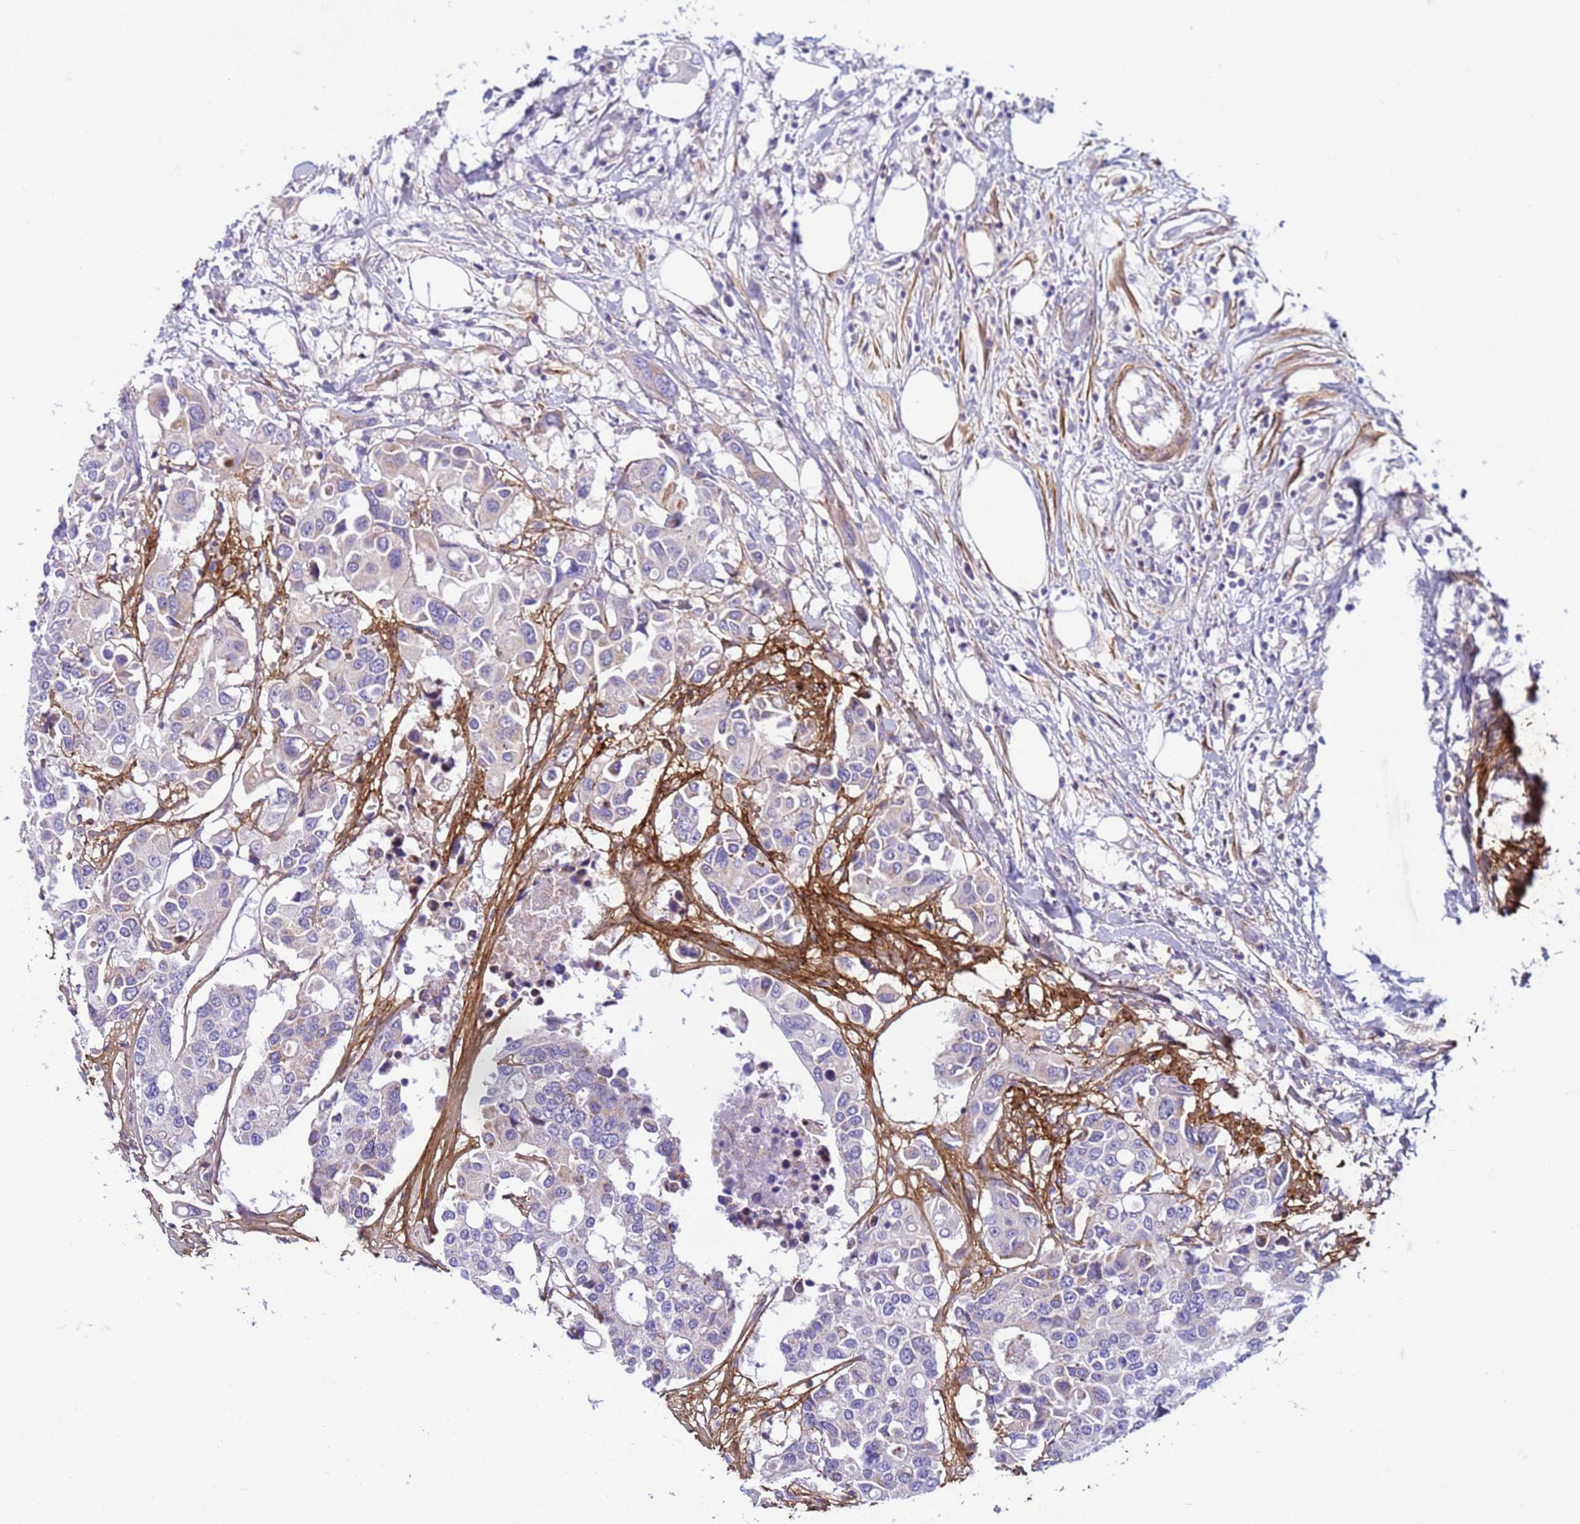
{"staining": {"intensity": "negative", "quantity": "none", "location": "none"}, "tissue": "colorectal cancer", "cell_type": "Tumor cells", "image_type": "cancer", "snomed": [{"axis": "morphology", "description": "Adenocarcinoma, NOS"}, {"axis": "topography", "description": "Colon"}], "caption": "A high-resolution image shows immunohistochemistry (IHC) staining of colorectal cancer, which displays no significant positivity in tumor cells. (Brightfield microscopy of DAB (3,3'-diaminobenzidine) IHC at high magnification).", "gene": "P2RX7", "patient": {"sex": "male", "age": 77}}